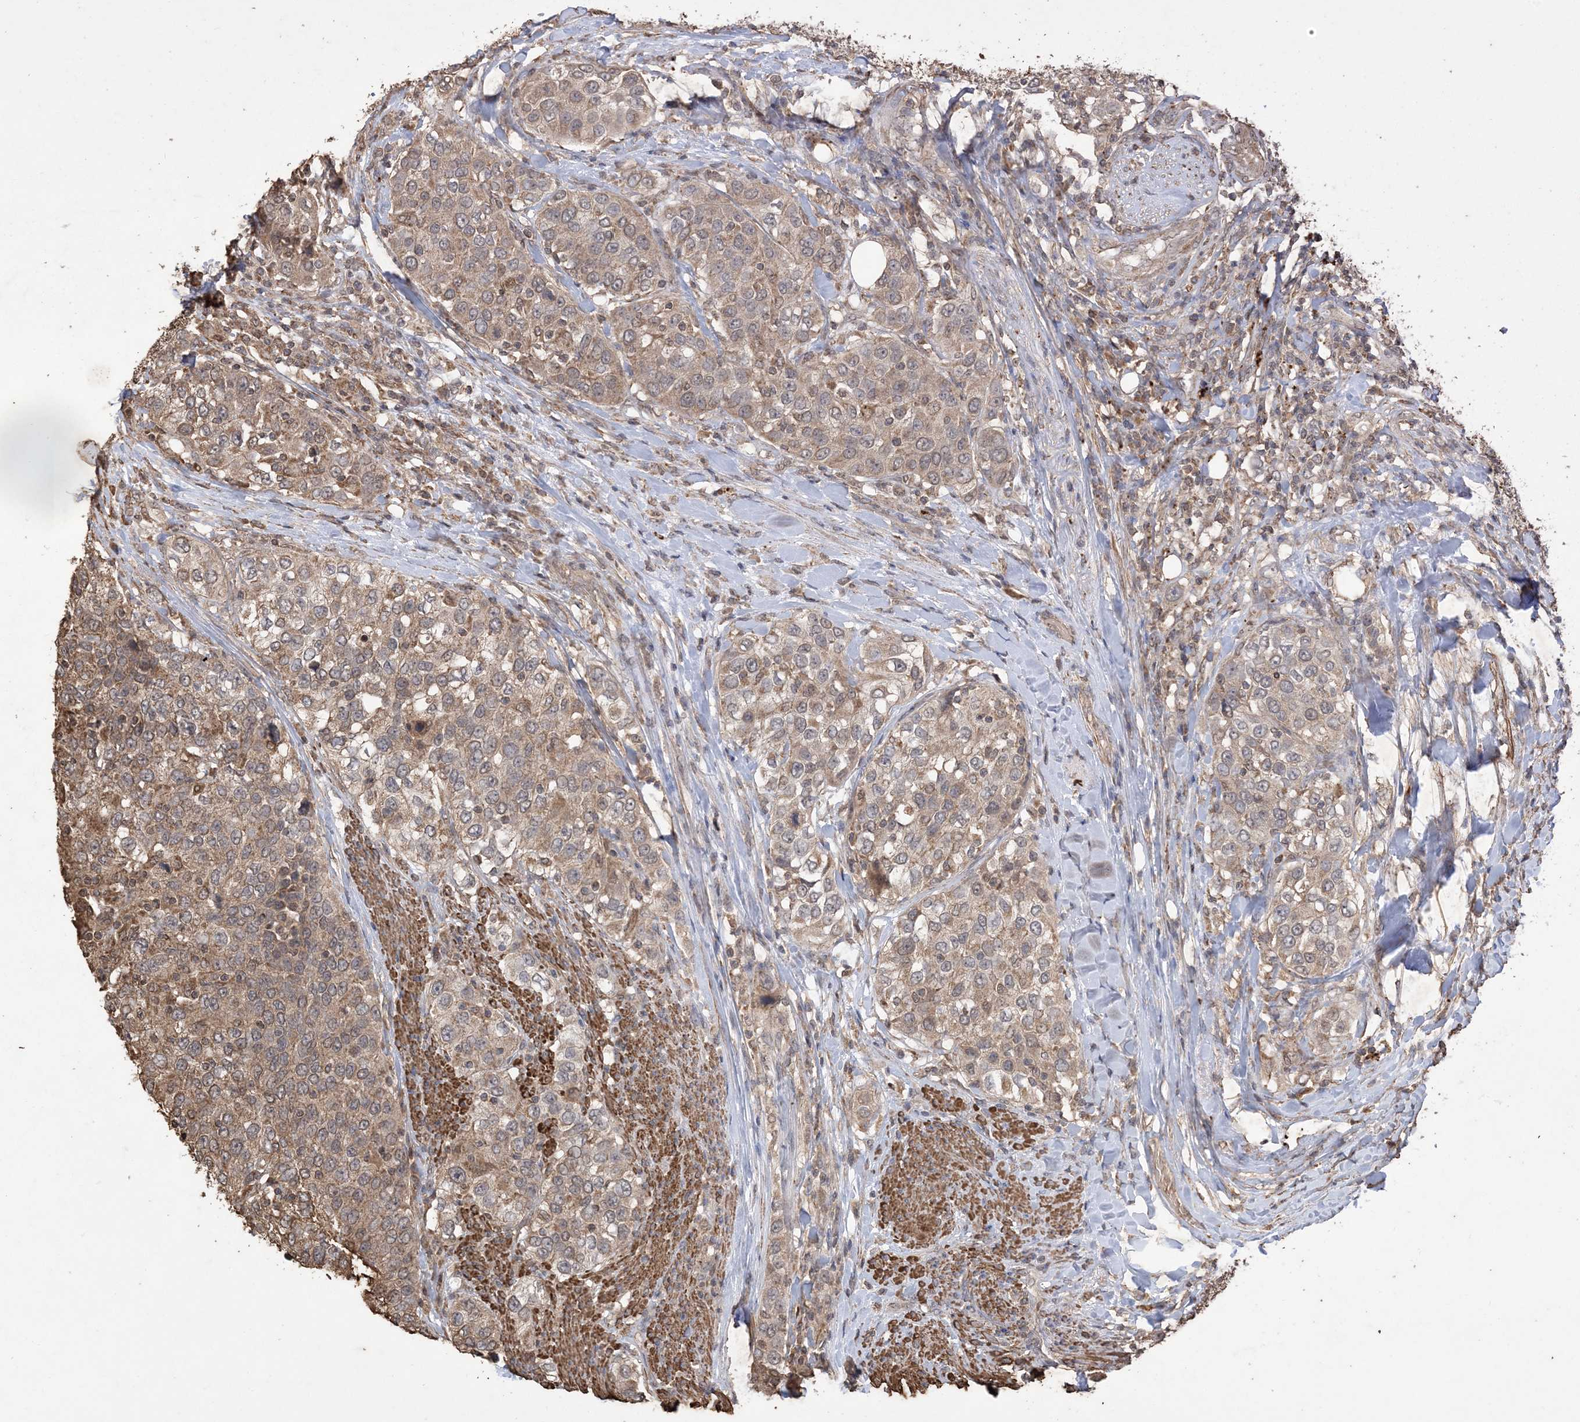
{"staining": {"intensity": "weak", "quantity": ">75%", "location": "cytoplasmic/membranous"}, "tissue": "urothelial cancer", "cell_type": "Tumor cells", "image_type": "cancer", "snomed": [{"axis": "morphology", "description": "Urothelial carcinoma, High grade"}, {"axis": "topography", "description": "Urinary bladder"}], "caption": "Immunohistochemistry staining of urothelial cancer, which shows low levels of weak cytoplasmic/membranous staining in about >75% of tumor cells indicating weak cytoplasmic/membranous protein staining. The staining was performed using DAB (3,3'-diaminobenzidine) (brown) for protein detection and nuclei were counterstained in hematoxylin (blue).", "gene": "HPS4", "patient": {"sex": "female", "age": 80}}